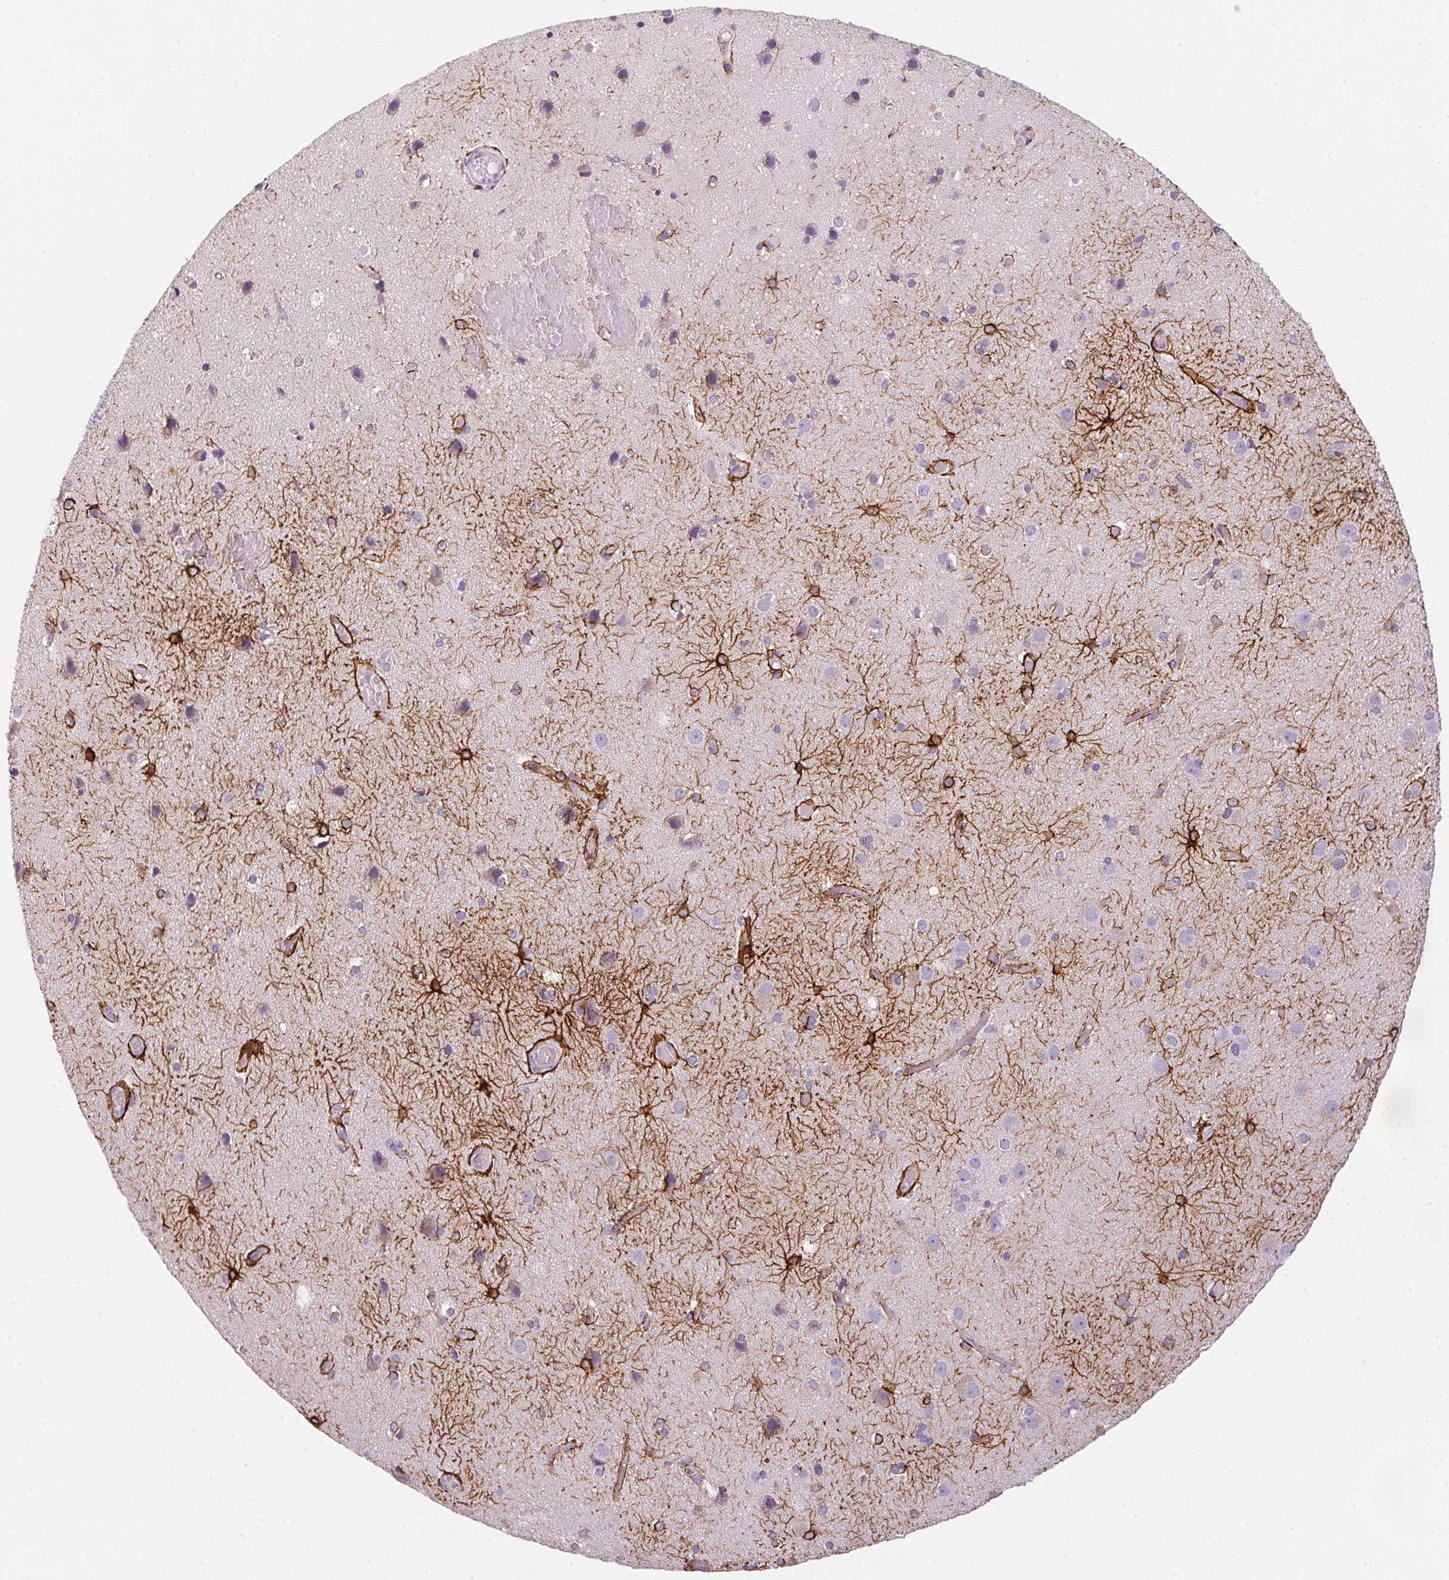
{"staining": {"intensity": "negative", "quantity": "none", "location": "none"}, "tissue": "cerebral cortex", "cell_type": "Endothelial cells", "image_type": "normal", "snomed": [{"axis": "morphology", "description": "Normal tissue, NOS"}, {"axis": "morphology", "description": "Glioma, malignant, High grade"}, {"axis": "topography", "description": "Cerebral cortex"}], "caption": "IHC of benign cerebral cortex shows no expression in endothelial cells. (IHC, brightfield microscopy, high magnification).", "gene": "ECPAS", "patient": {"sex": "male", "age": 71}}